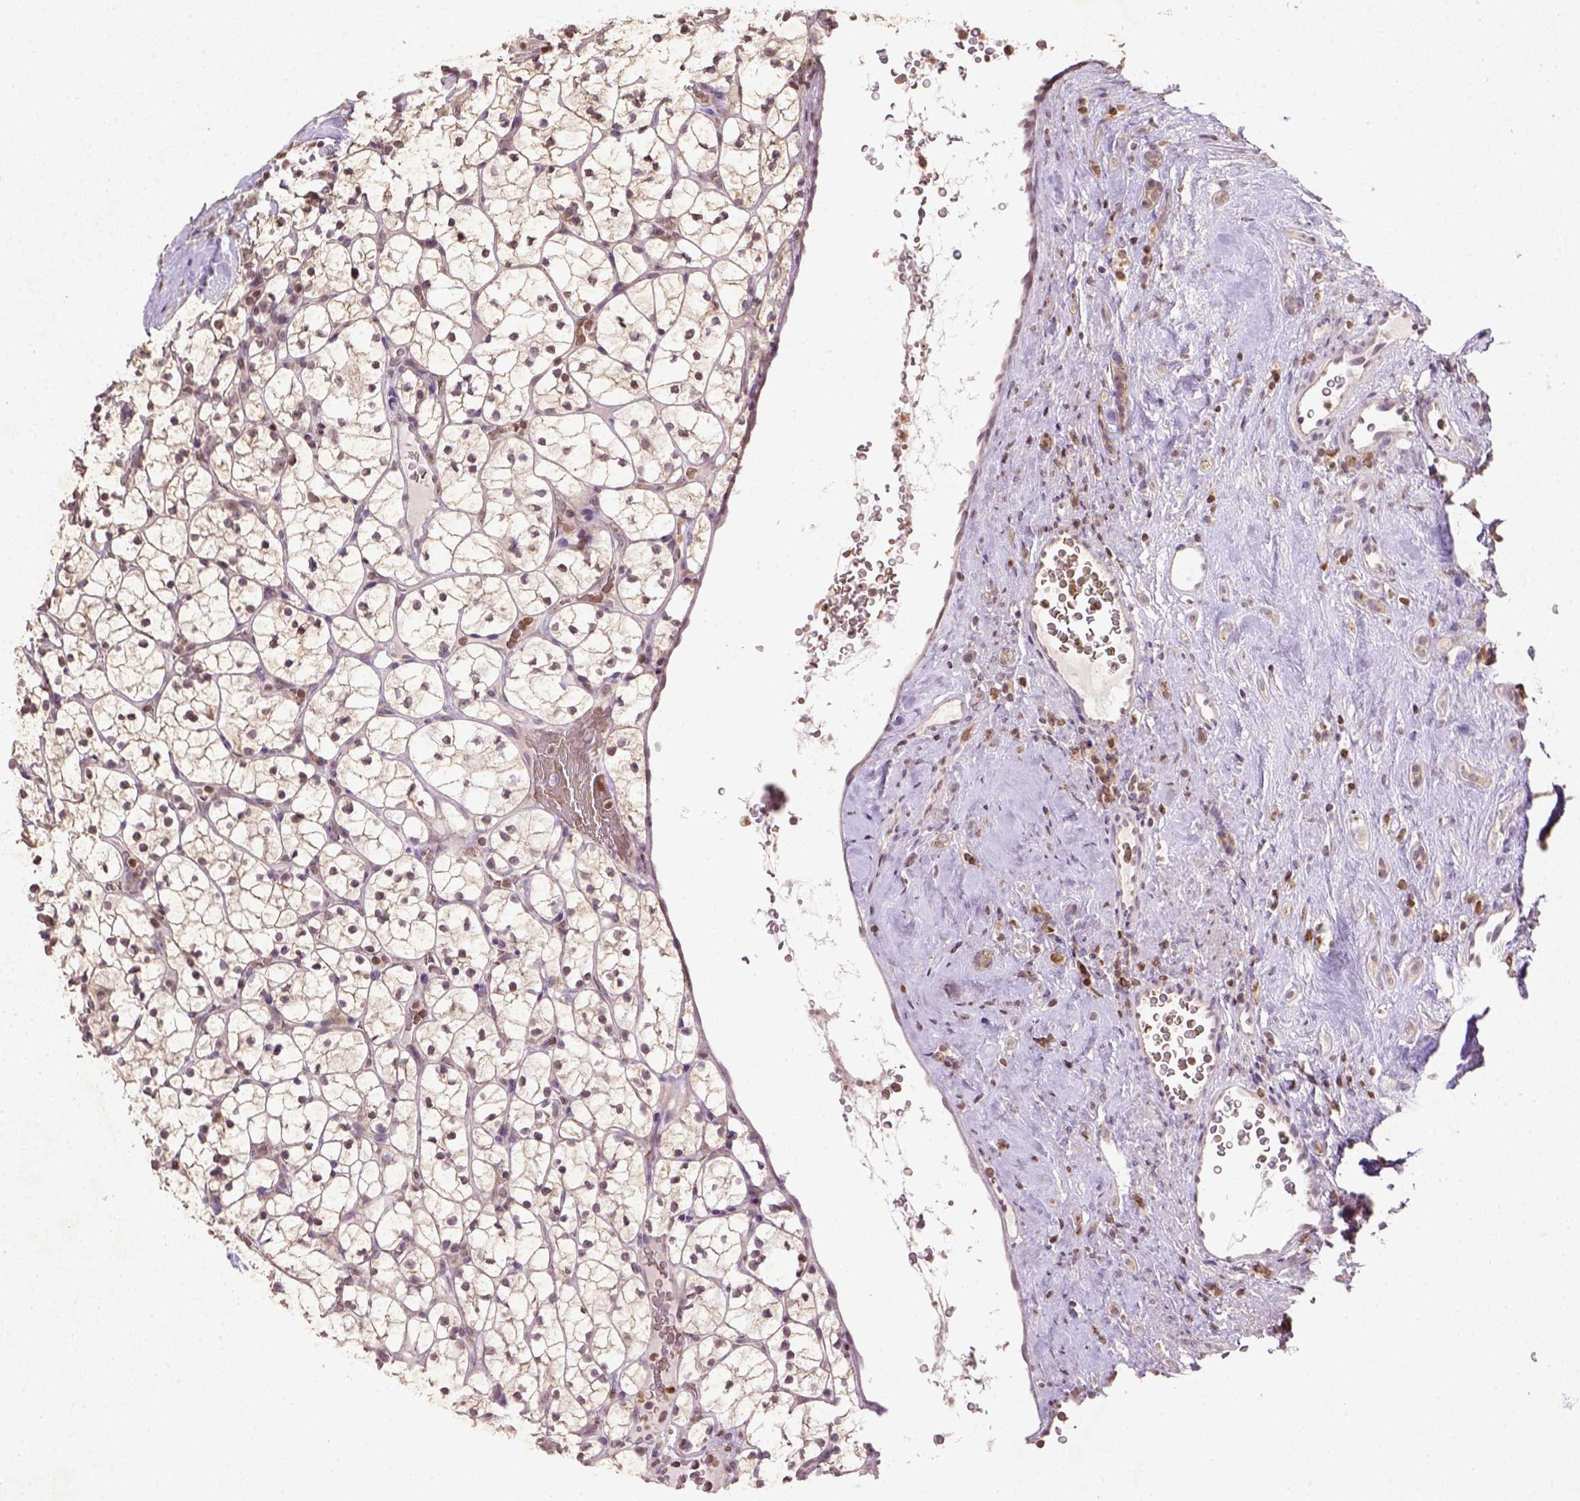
{"staining": {"intensity": "weak", "quantity": ">75%", "location": "cytoplasmic/membranous,nuclear"}, "tissue": "renal cancer", "cell_type": "Tumor cells", "image_type": "cancer", "snomed": [{"axis": "morphology", "description": "Adenocarcinoma, NOS"}, {"axis": "topography", "description": "Kidney"}], "caption": "Human renal adenocarcinoma stained with a protein marker displays weak staining in tumor cells.", "gene": "NUDT3", "patient": {"sex": "female", "age": 89}}